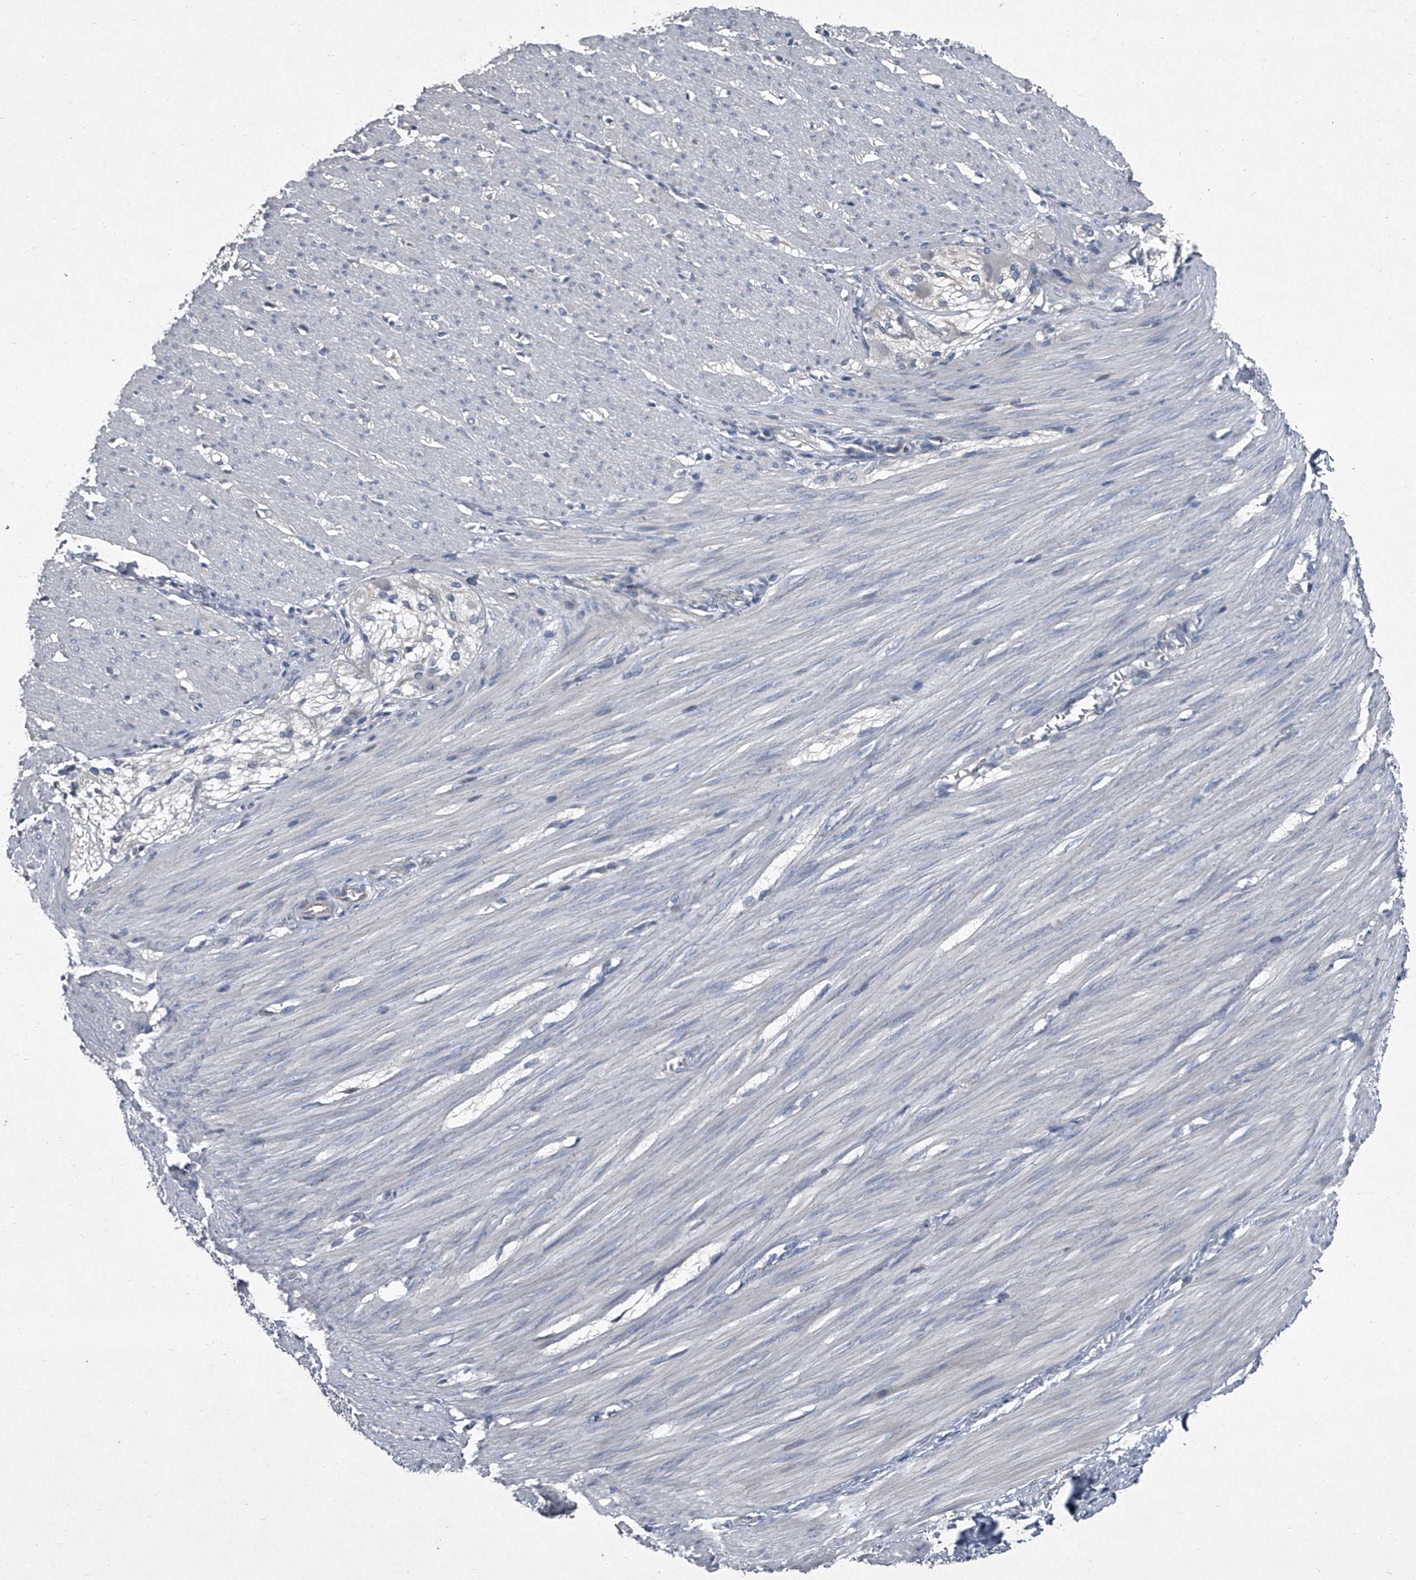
{"staining": {"intensity": "negative", "quantity": "none", "location": "none"}, "tissue": "smooth muscle", "cell_type": "Smooth muscle cells", "image_type": "normal", "snomed": [{"axis": "morphology", "description": "Normal tissue, NOS"}, {"axis": "morphology", "description": "Adenocarcinoma, NOS"}, {"axis": "topography", "description": "Colon"}, {"axis": "topography", "description": "Peripheral nerve tissue"}], "caption": "IHC of unremarkable smooth muscle displays no staining in smooth muscle cells.", "gene": "HEPHL1", "patient": {"sex": "male", "age": 14}}